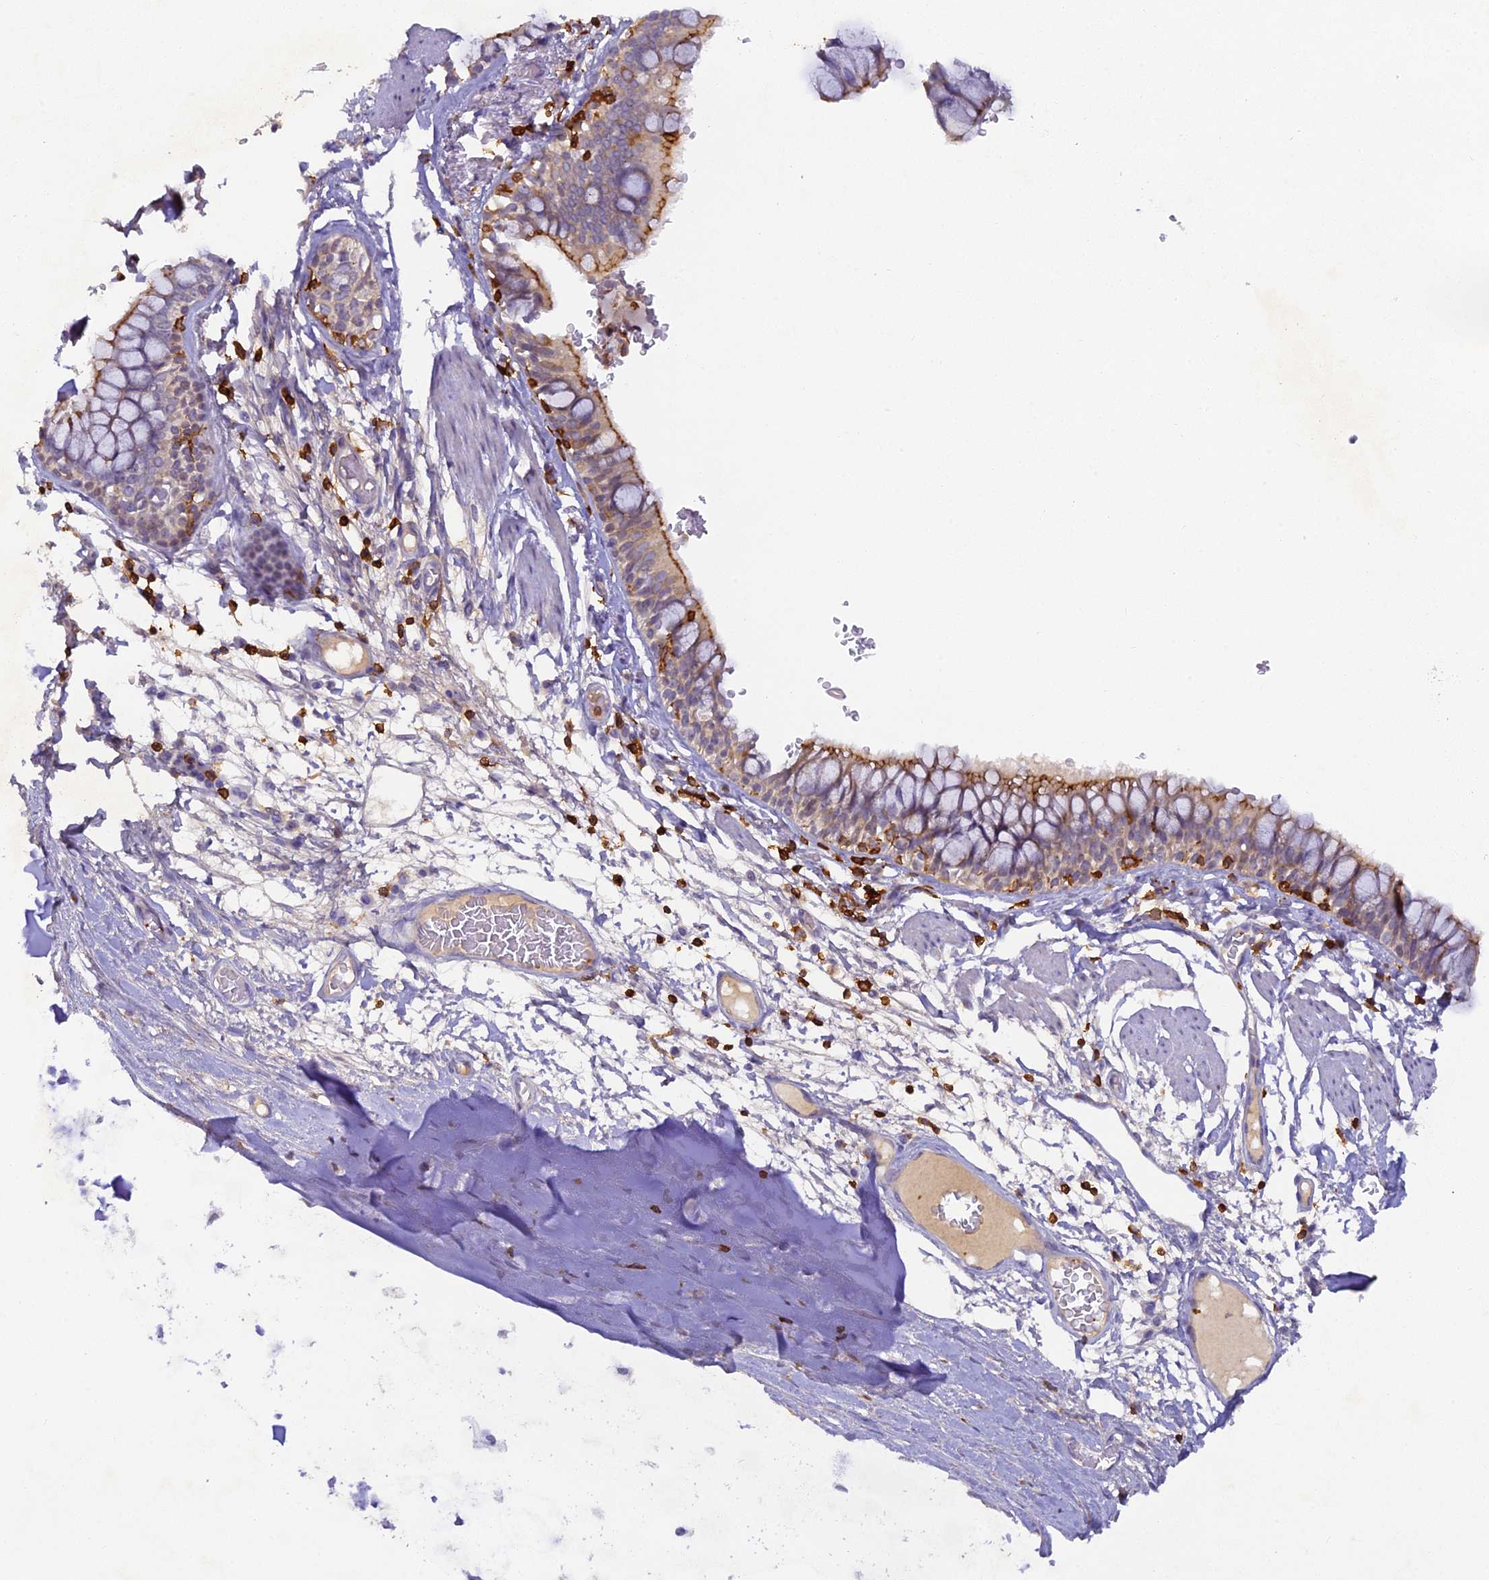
{"staining": {"intensity": "moderate", "quantity": "25%-75%", "location": "cytoplasmic/membranous"}, "tissue": "bronchus", "cell_type": "Respiratory epithelial cells", "image_type": "normal", "snomed": [{"axis": "morphology", "description": "Normal tissue, NOS"}, {"axis": "topography", "description": "Cartilage tissue"}, {"axis": "topography", "description": "Bronchus"}], "caption": "Immunohistochemical staining of unremarkable bronchus reveals 25%-75% levels of moderate cytoplasmic/membranous protein expression in approximately 25%-75% of respiratory epithelial cells.", "gene": "FYB1", "patient": {"sex": "female", "age": 36}}